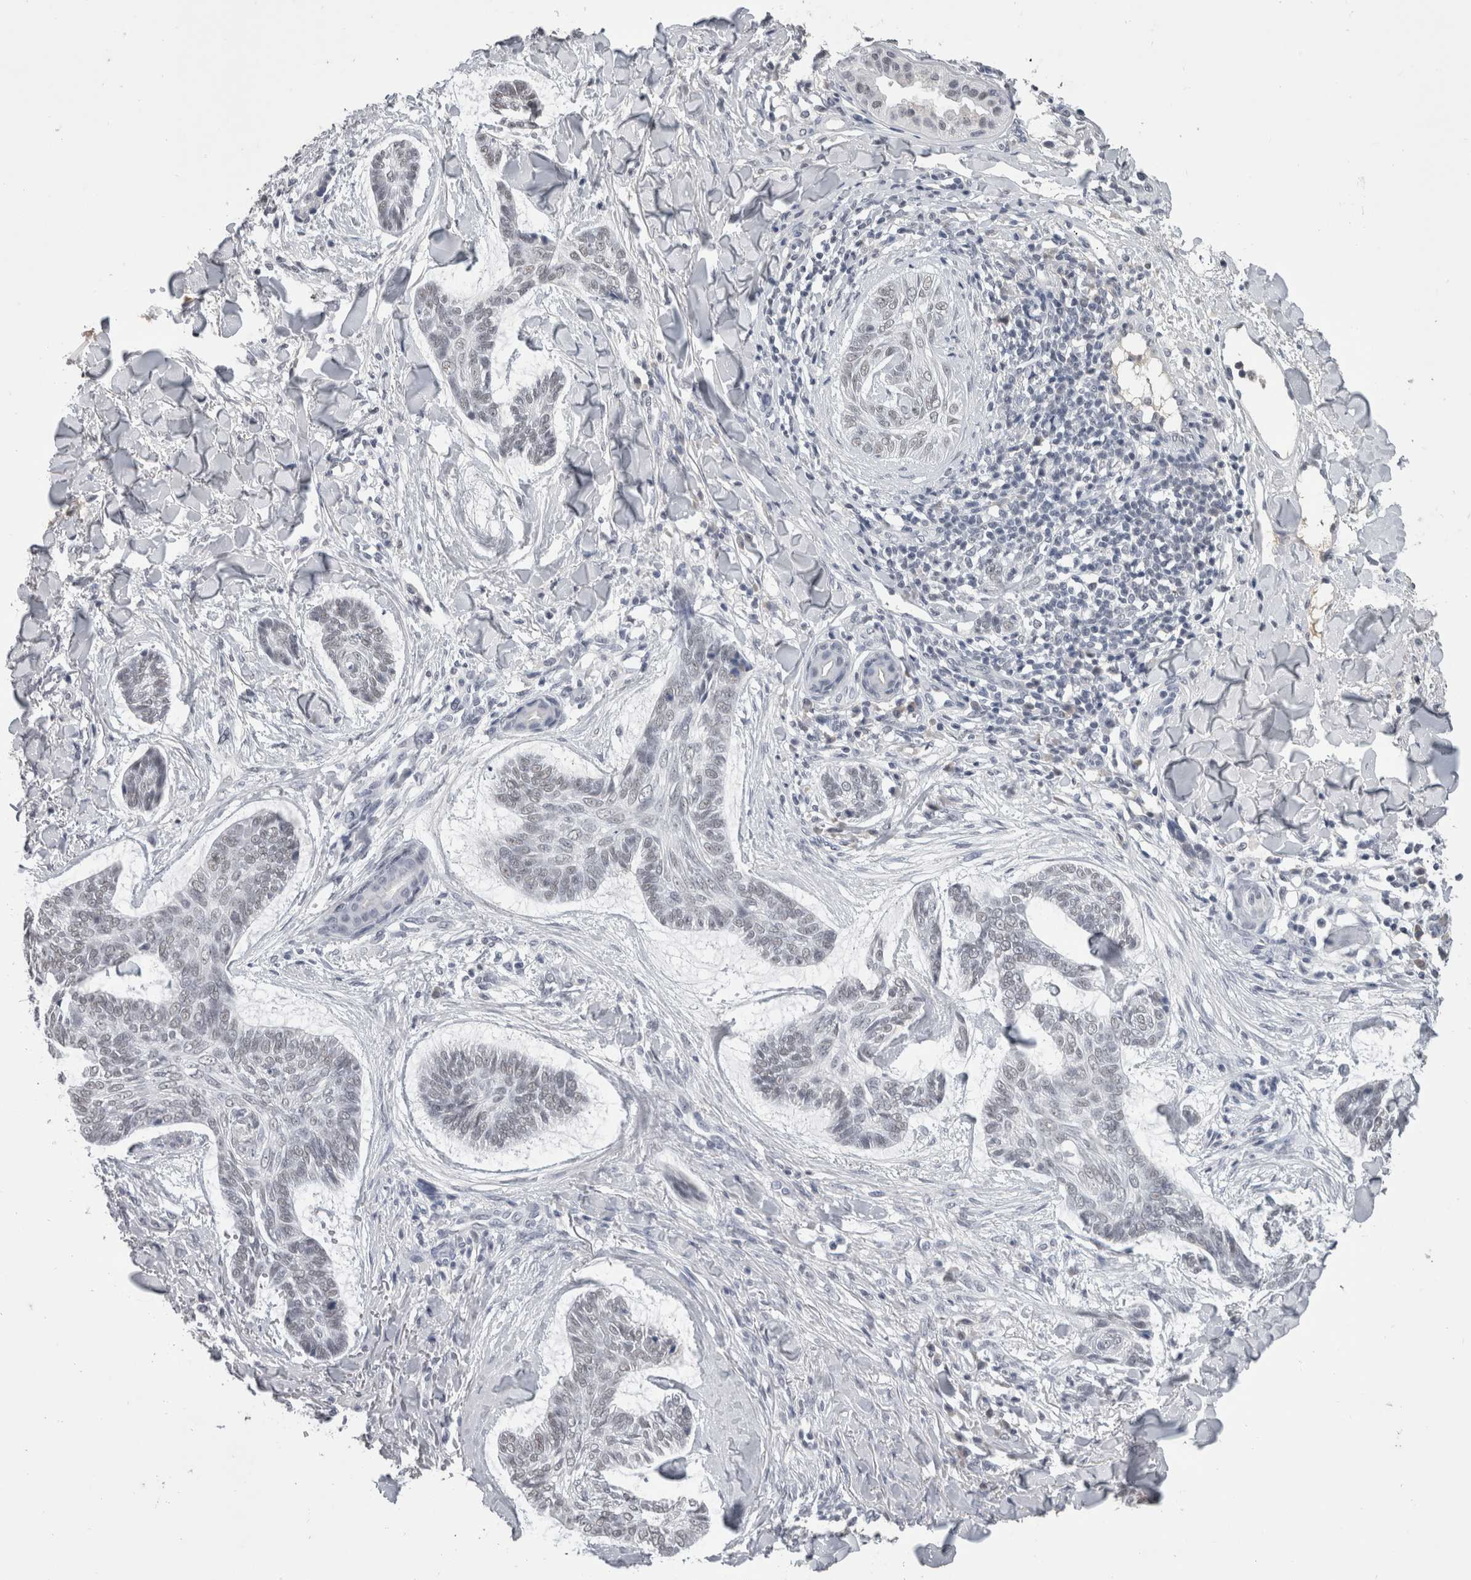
{"staining": {"intensity": "weak", "quantity": ">75%", "location": "nuclear"}, "tissue": "skin cancer", "cell_type": "Tumor cells", "image_type": "cancer", "snomed": [{"axis": "morphology", "description": "Basal cell carcinoma"}, {"axis": "topography", "description": "Skin"}], "caption": "Skin cancer was stained to show a protein in brown. There is low levels of weak nuclear staining in approximately >75% of tumor cells.", "gene": "DDX17", "patient": {"sex": "male", "age": 43}}